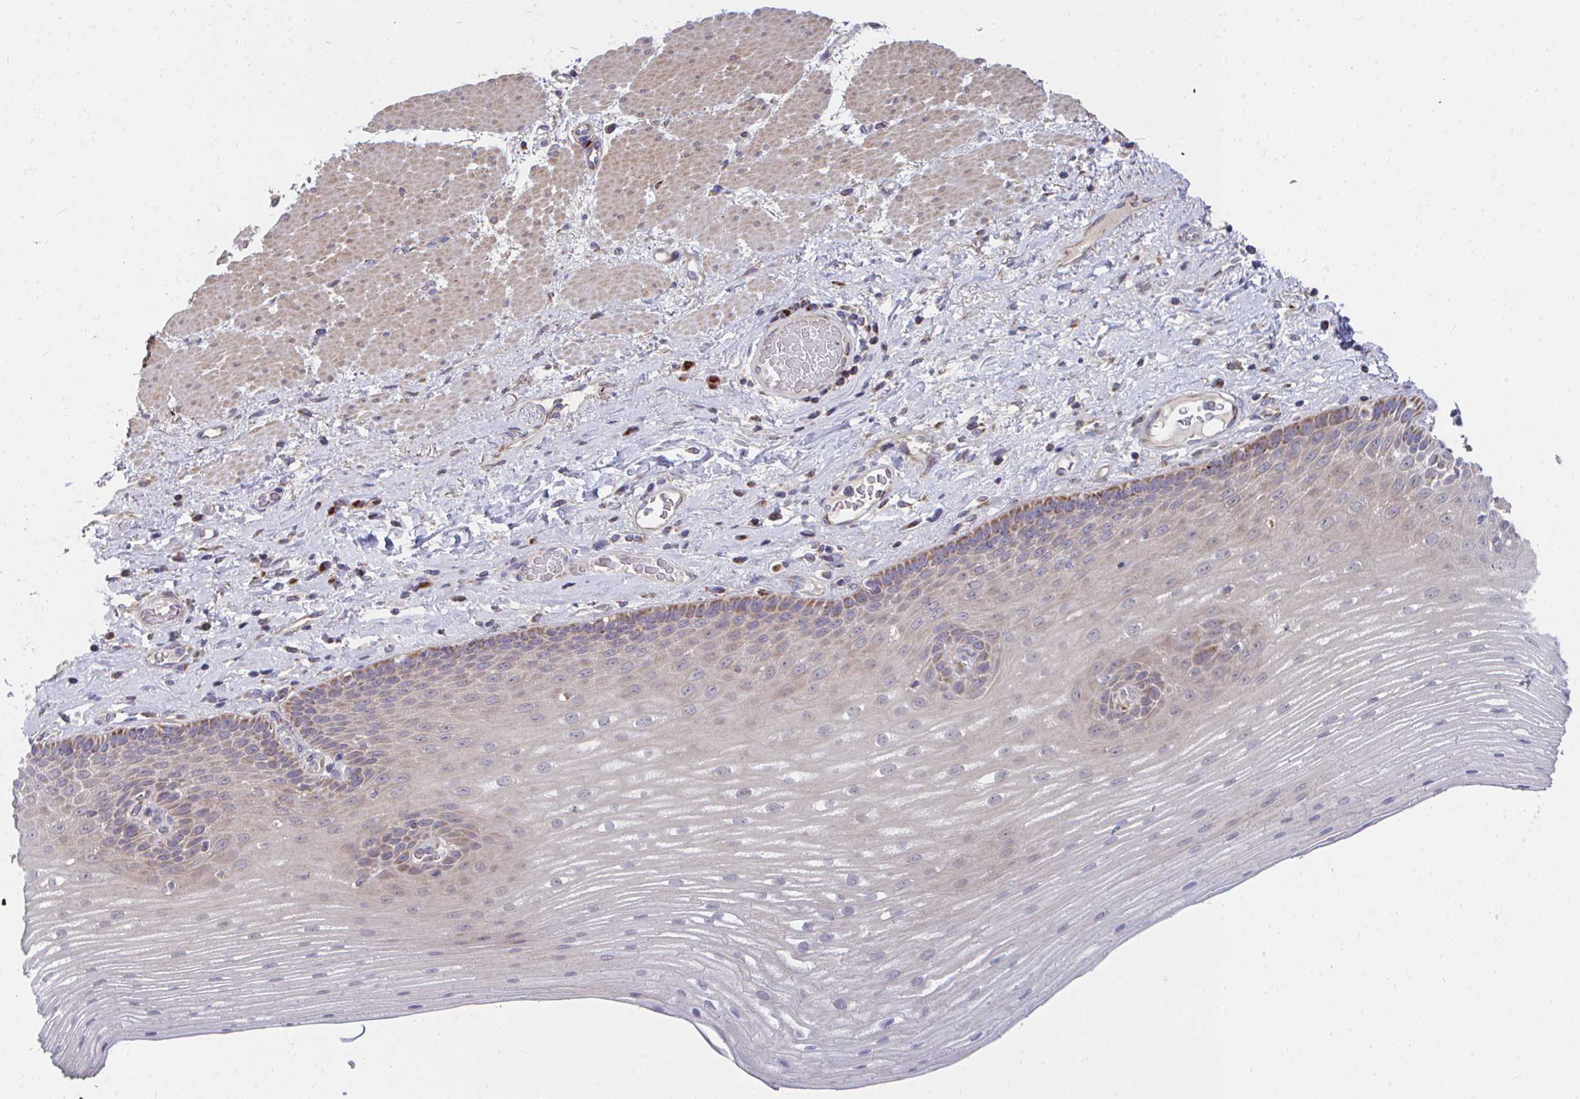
{"staining": {"intensity": "moderate", "quantity": "<25%", "location": "cytoplasmic/membranous"}, "tissue": "esophagus", "cell_type": "Squamous epithelial cells", "image_type": "normal", "snomed": [{"axis": "morphology", "description": "Normal tissue, NOS"}, {"axis": "topography", "description": "Esophagus"}], "caption": "This photomicrograph exhibits immunohistochemistry (IHC) staining of unremarkable human esophagus, with low moderate cytoplasmic/membranous expression in about <25% of squamous epithelial cells.", "gene": "PEX3", "patient": {"sex": "male", "age": 62}}